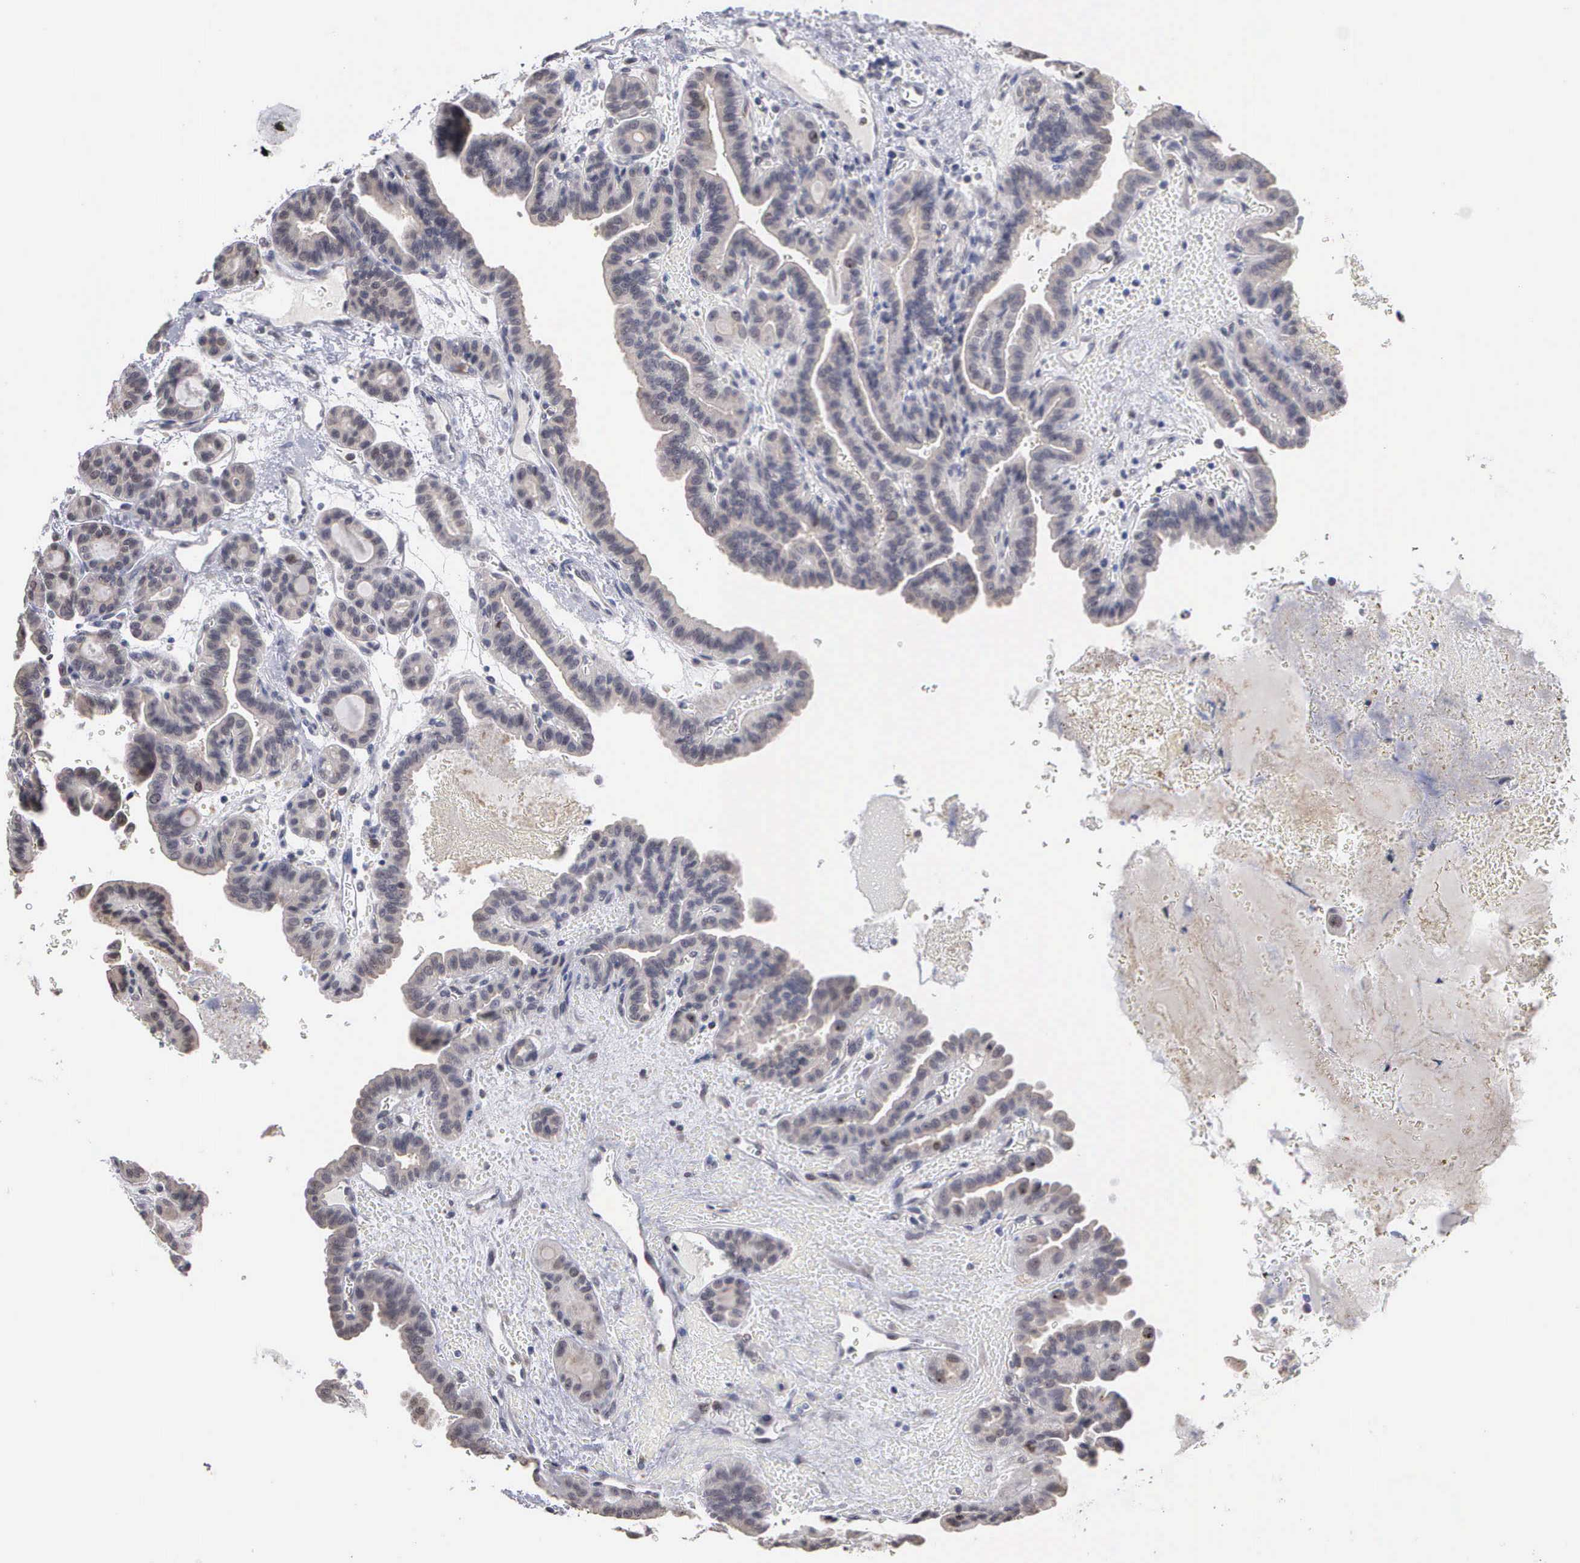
{"staining": {"intensity": "negative", "quantity": "none", "location": "none"}, "tissue": "thyroid cancer", "cell_type": "Tumor cells", "image_type": "cancer", "snomed": [{"axis": "morphology", "description": "Papillary adenocarcinoma, NOS"}, {"axis": "topography", "description": "Thyroid gland"}], "caption": "Thyroid papillary adenocarcinoma stained for a protein using IHC displays no staining tumor cells.", "gene": "KDM6A", "patient": {"sex": "male", "age": 87}}